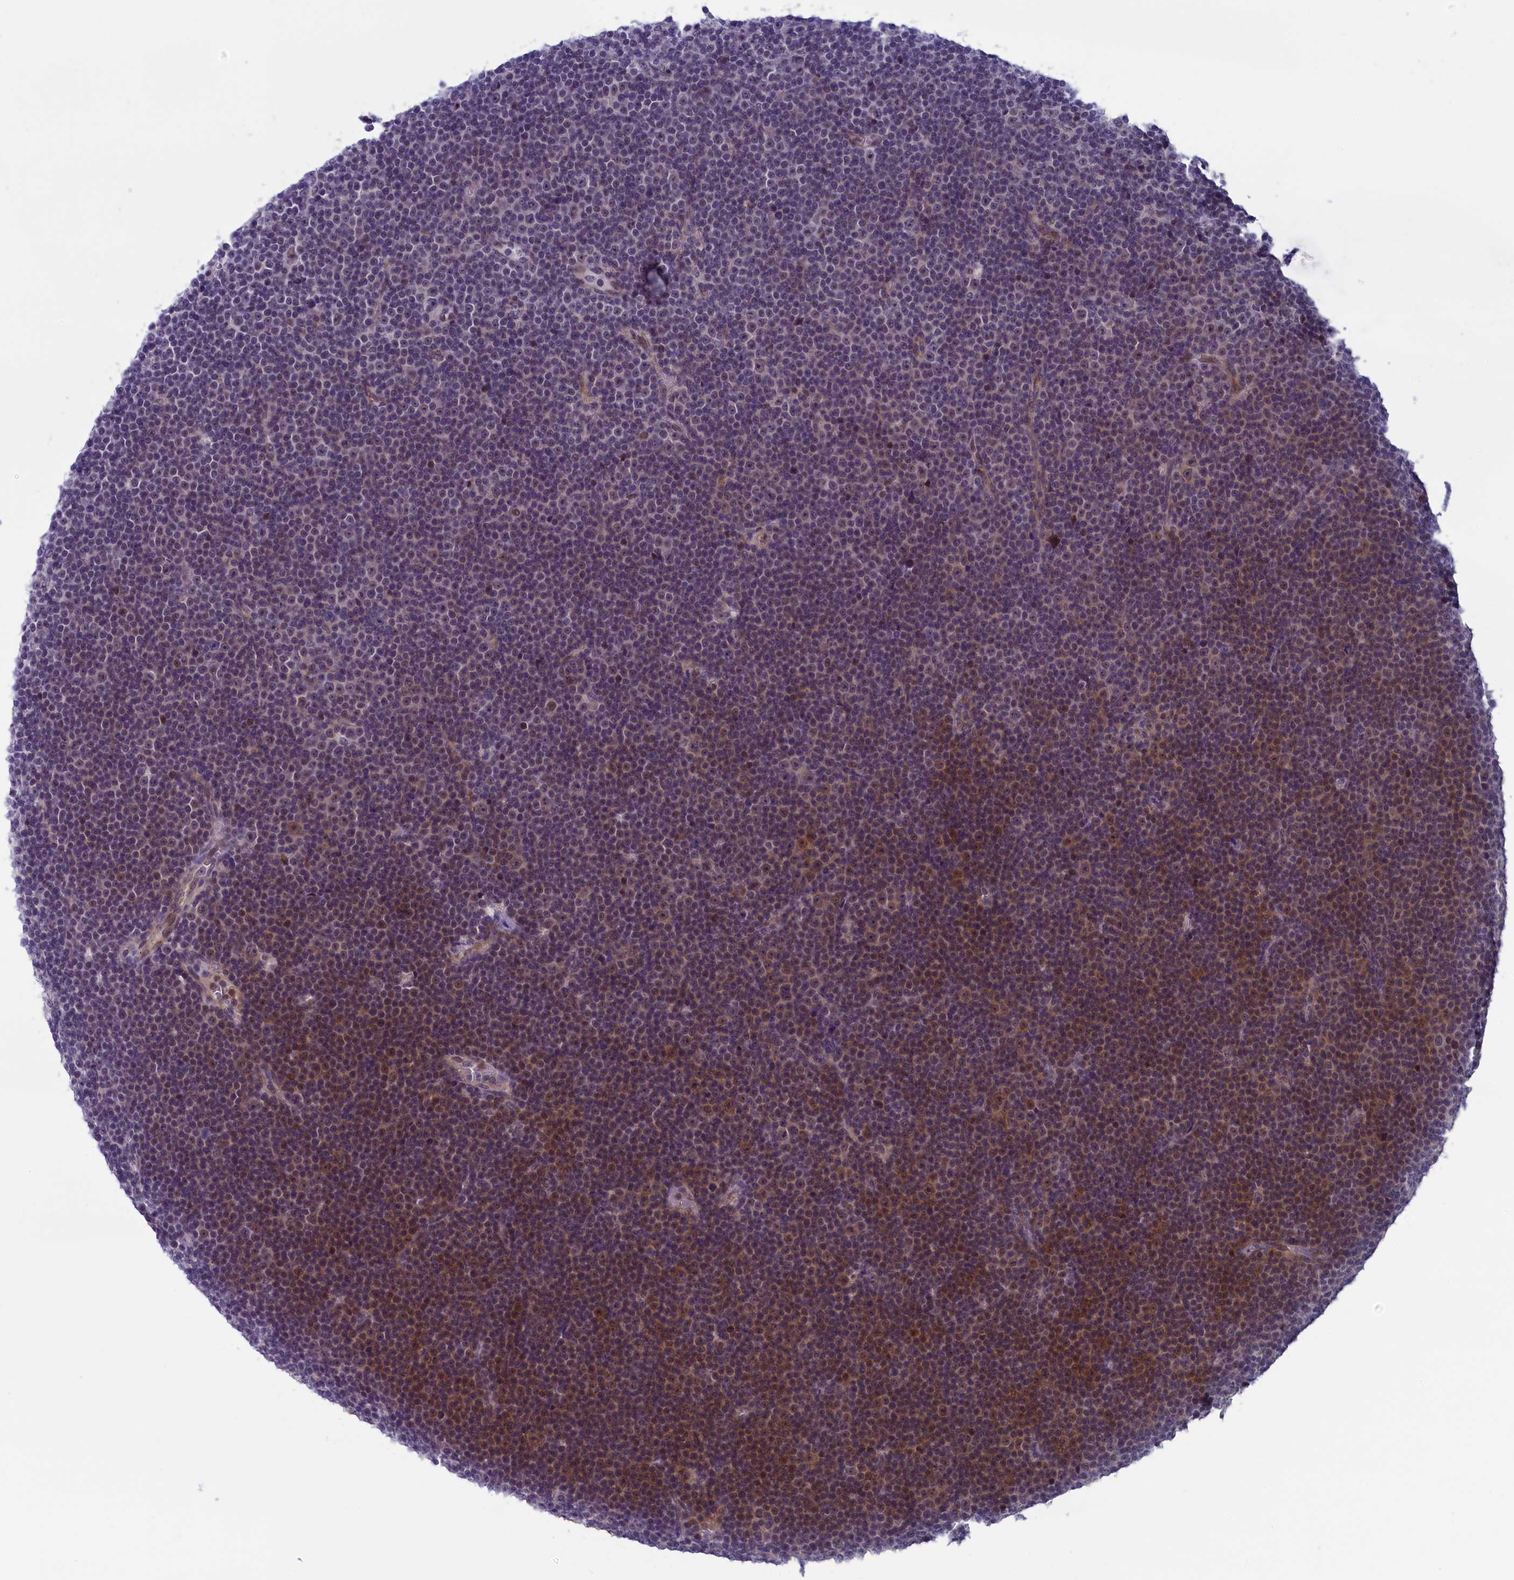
{"staining": {"intensity": "weak", "quantity": "25%-75%", "location": "nuclear"}, "tissue": "lymphoma", "cell_type": "Tumor cells", "image_type": "cancer", "snomed": [{"axis": "morphology", "description": "Malignant lymphoma, non-Hodgkin's type, Low grade"}, {"axis": "topography", "description": "Lymph node"}], "caption": "Immunohistochemical staining of lymphoma exhibits low levels of weak nuclear protein staining in about 25%-75% of tumor cells. (Brightfield microscopy of DAB IHC at high magnification).", "gene": "CNEP1R1", "patient": {"sex": "female", "age": 67}}